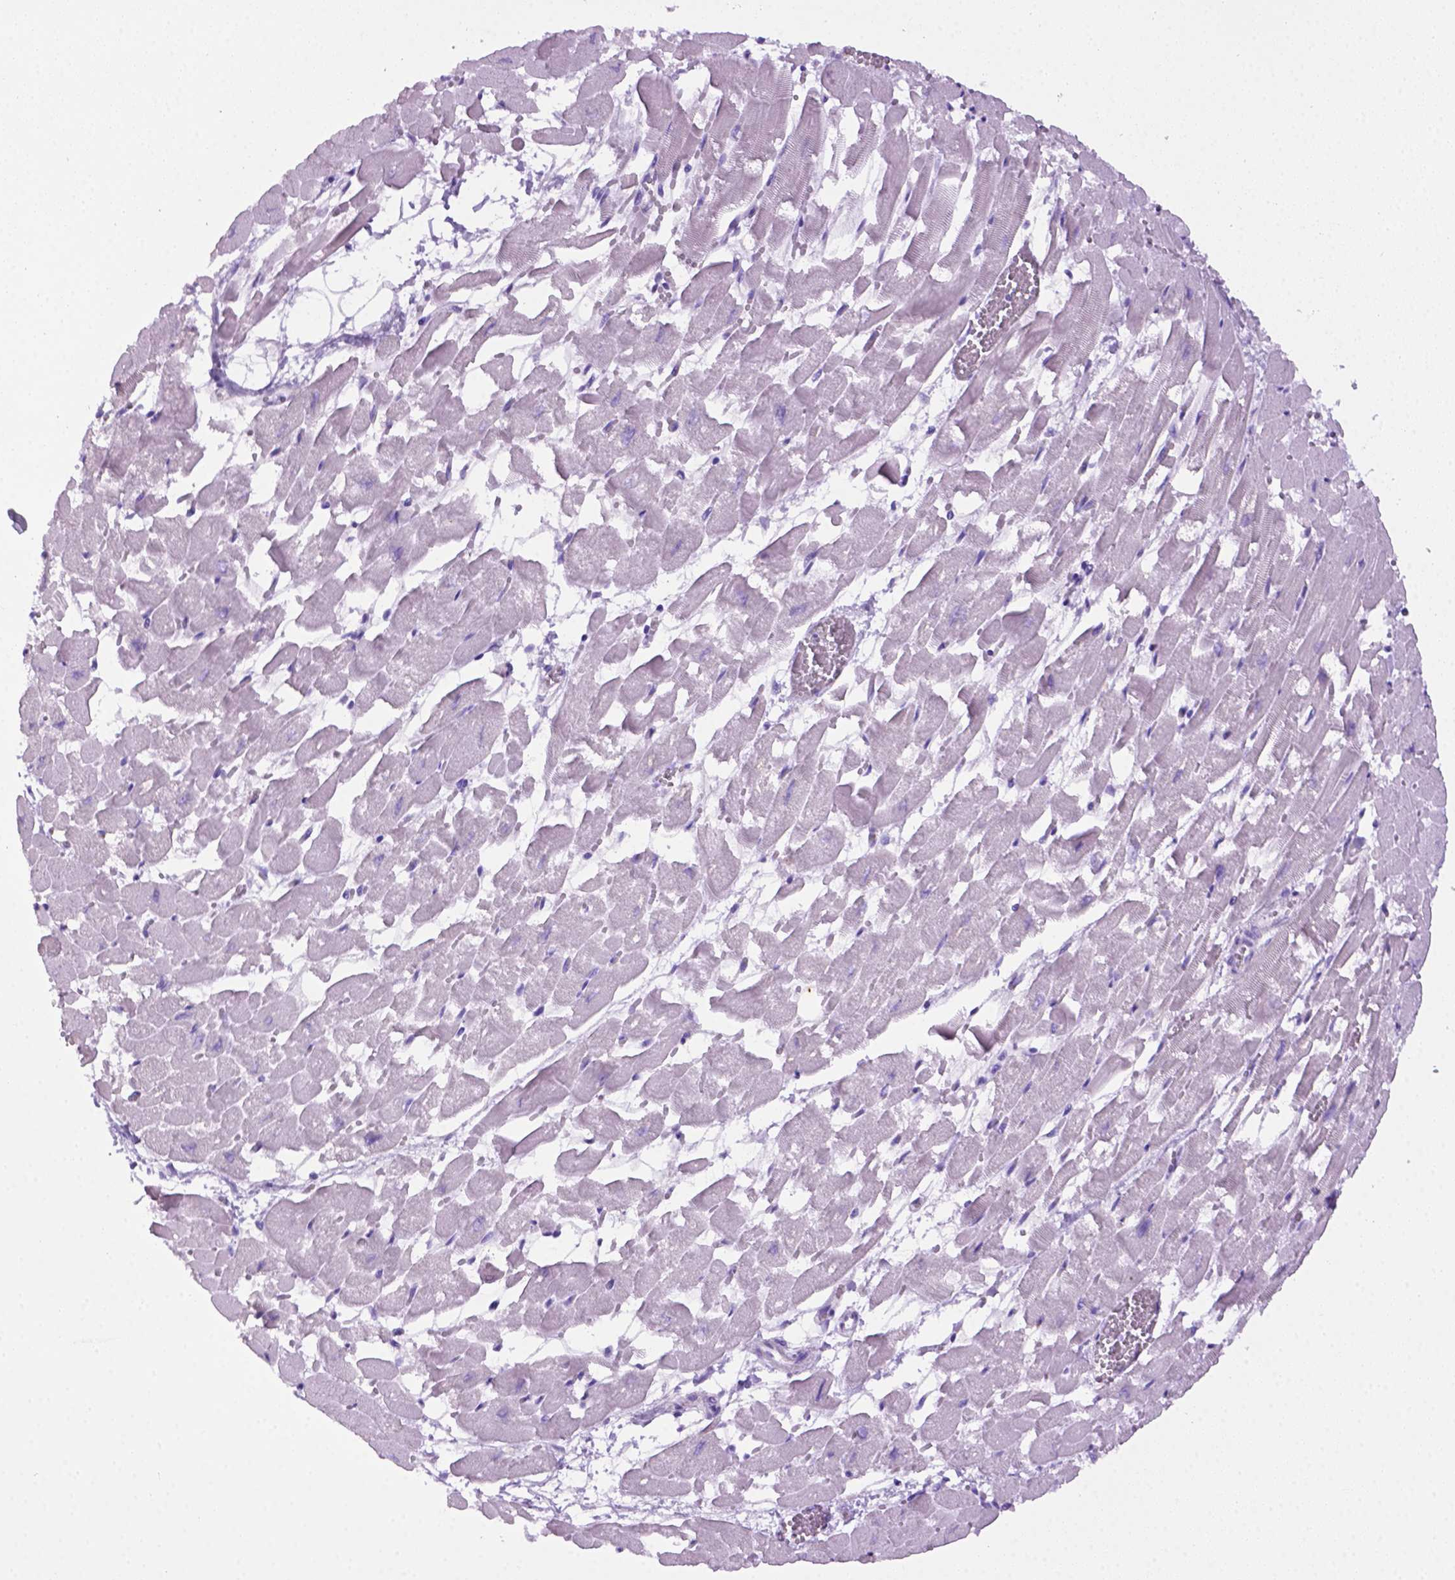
{"staining": {"intensity": "negative", "quantity": "none", "location": "none"}, "tissue": "heart muscle", "cell_type": "Cardiomyocytes", "image_type": "normal", "snomed": [{"axis": "morphology", "description": "Normal tissue, NOS"}, {"axis": "topography", "description": "Heart"}], "caption": "Micrograph shows no significant protein expression in cardiomyocytes of normal heart muscle. (DAB (3,3'-diaminobenzidine) IHC with hematoxylin counter stain).", "gene": "LELP1", "patient": {"sex": "female", "age": 52}}